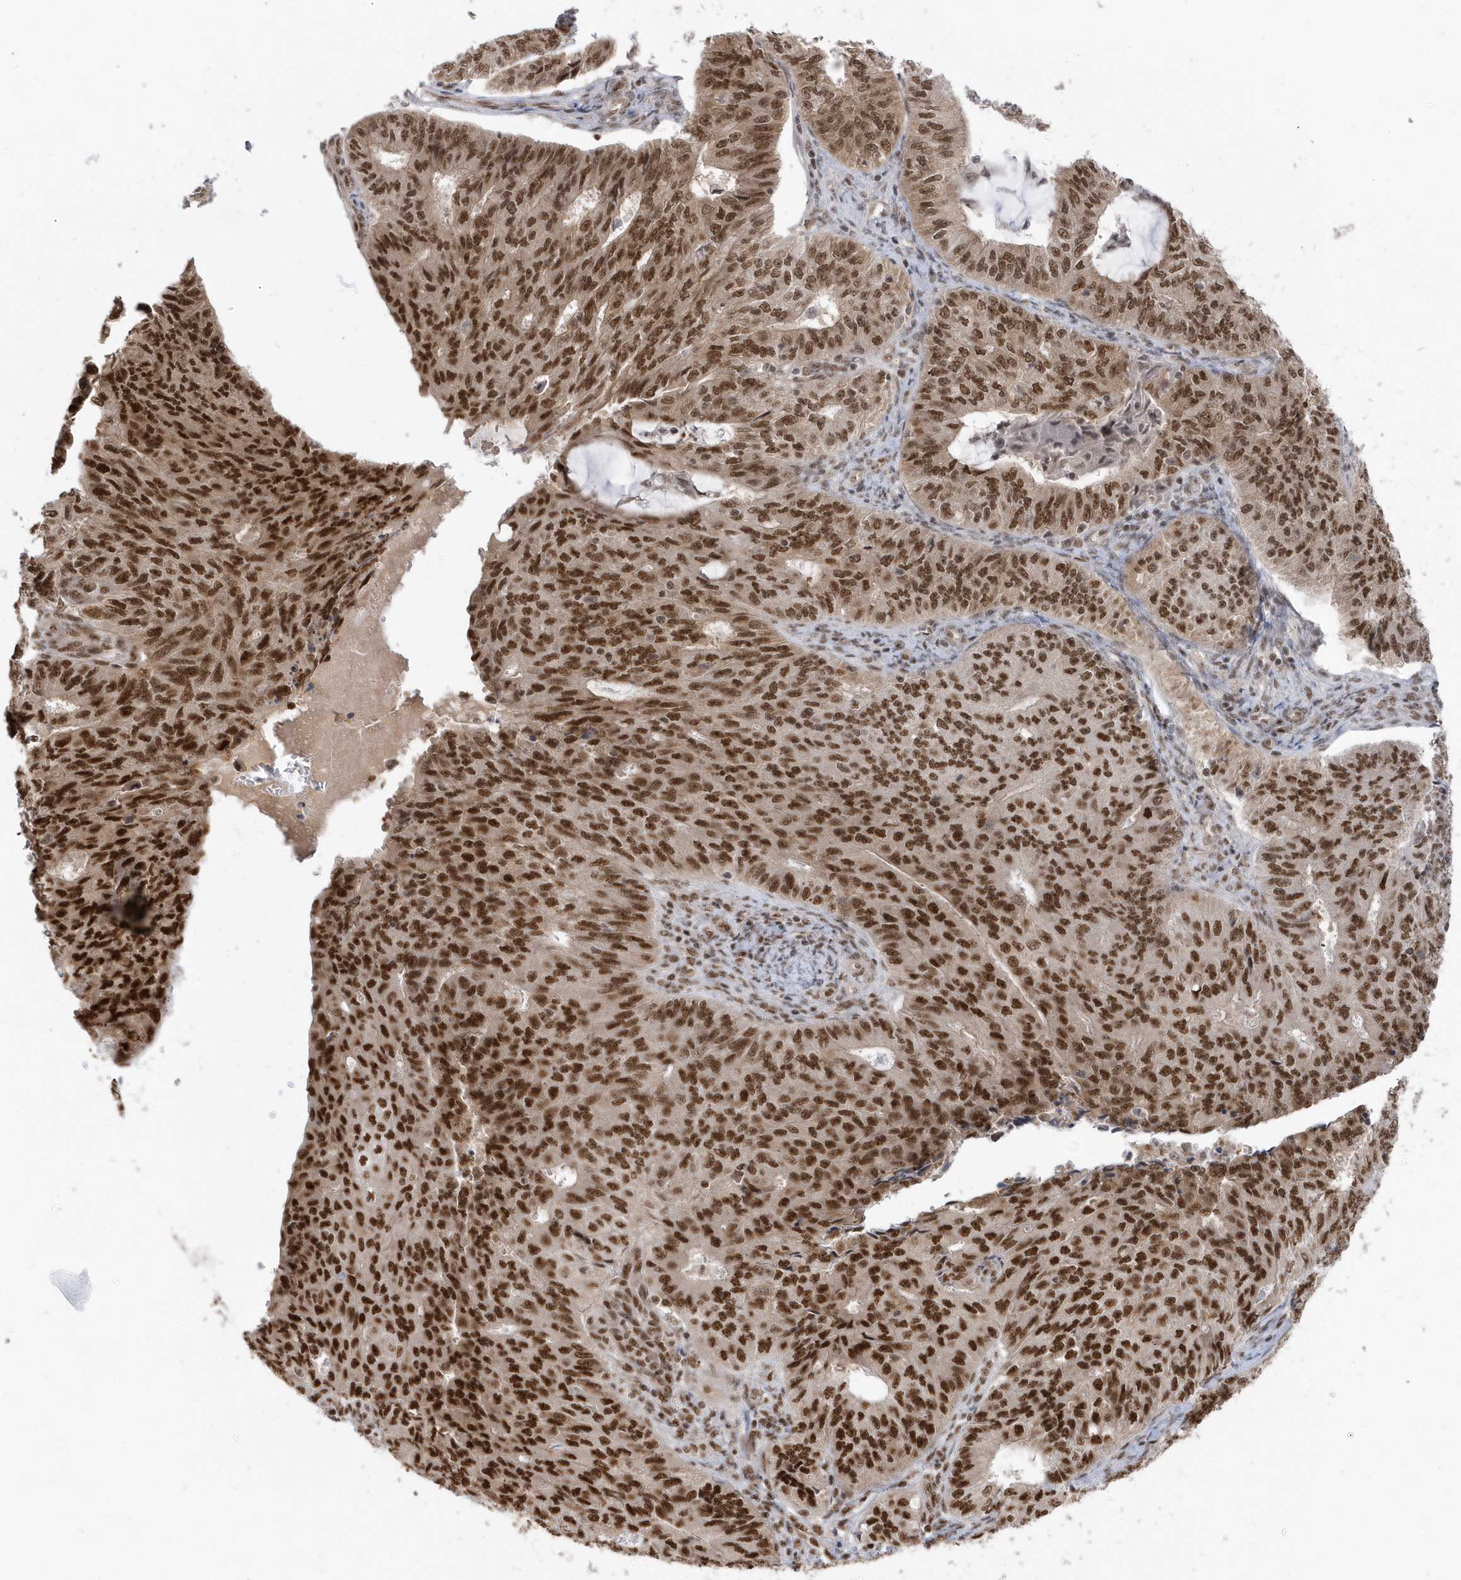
{"staining": {"intensity": "strong", "quantity": ">75%", "location": "nuclear"}, "tissue": "endometrial cancer", "cell_type": "Tumor cells", "image_type": "cancer", "snomed": [{"axis": "morphology", "description": "Adenocarcinoma, NOS"}, {"axis": "topography", "description": "Endometrium"}], "caption": "Human endometrial cancer (adenocarcinoma) stained with a brown dye exhibits strong nuclear positive staining in about >75% of tumor cells.", "gene": "SEPHS1", "patient": {"sex": "female", "age": 32}}